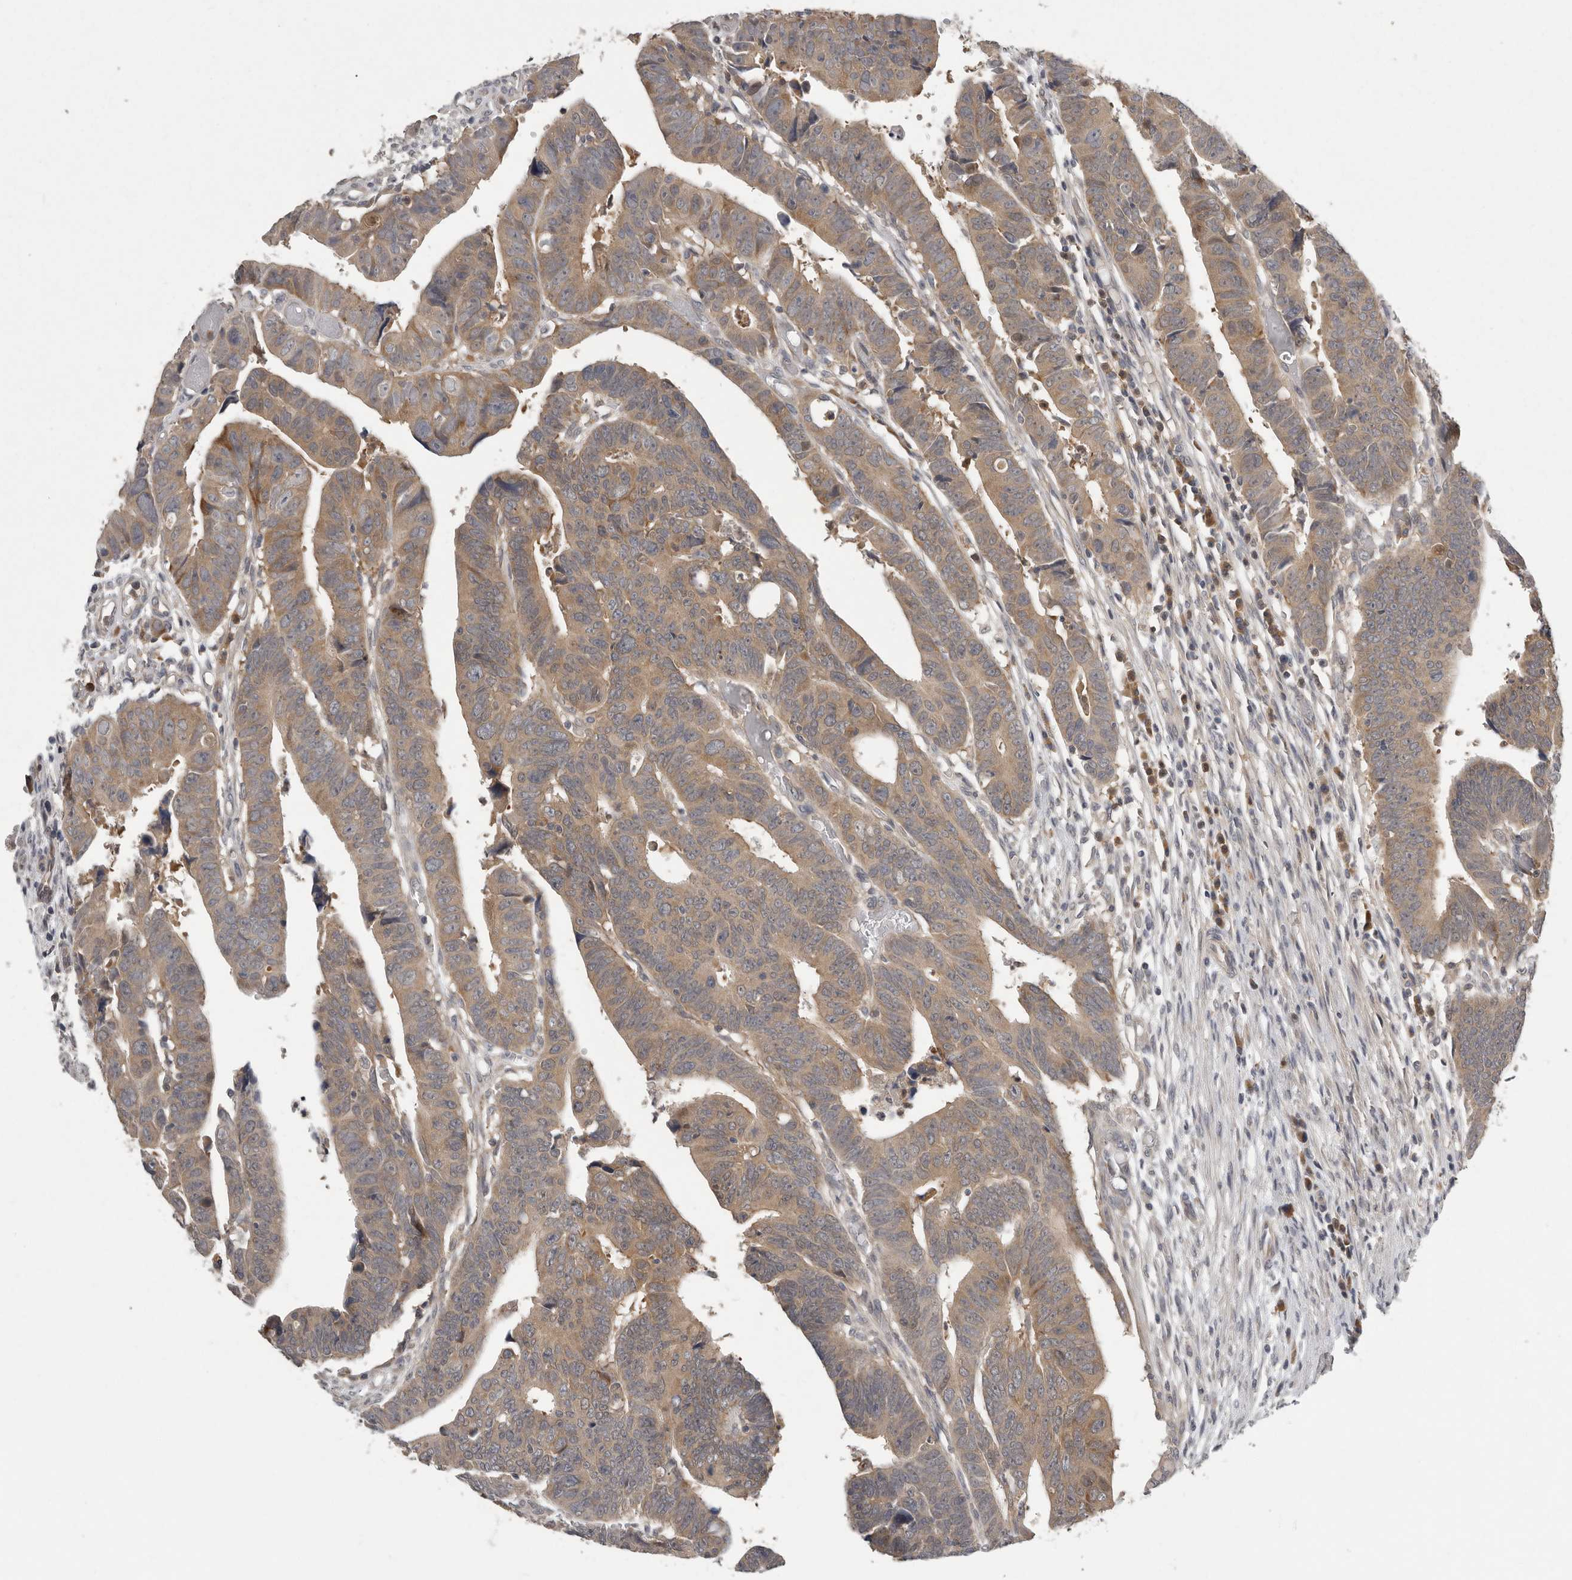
{"staining": {"intensity": "weak", "quantity": ">75%", "location": "cytoplasmic/membranous"}, "tissue": "colorectal cancer", "cell_type": "Tumor cells", "image_type": "cancer", "snomed": [{"axis": "morphology", "description": "Adenocarcinoma, NOS"}, {"axis": "topography", "description": "Rectum"}], "caption": "Adenocarcinoma (colorectal) stained with a brown dye reveals weak cytoplasmic/membranous positive expression in approximately >75% of tumor cells.", "gene": "RALGPS2", "patient": {"sex": "female", "age": 65}}